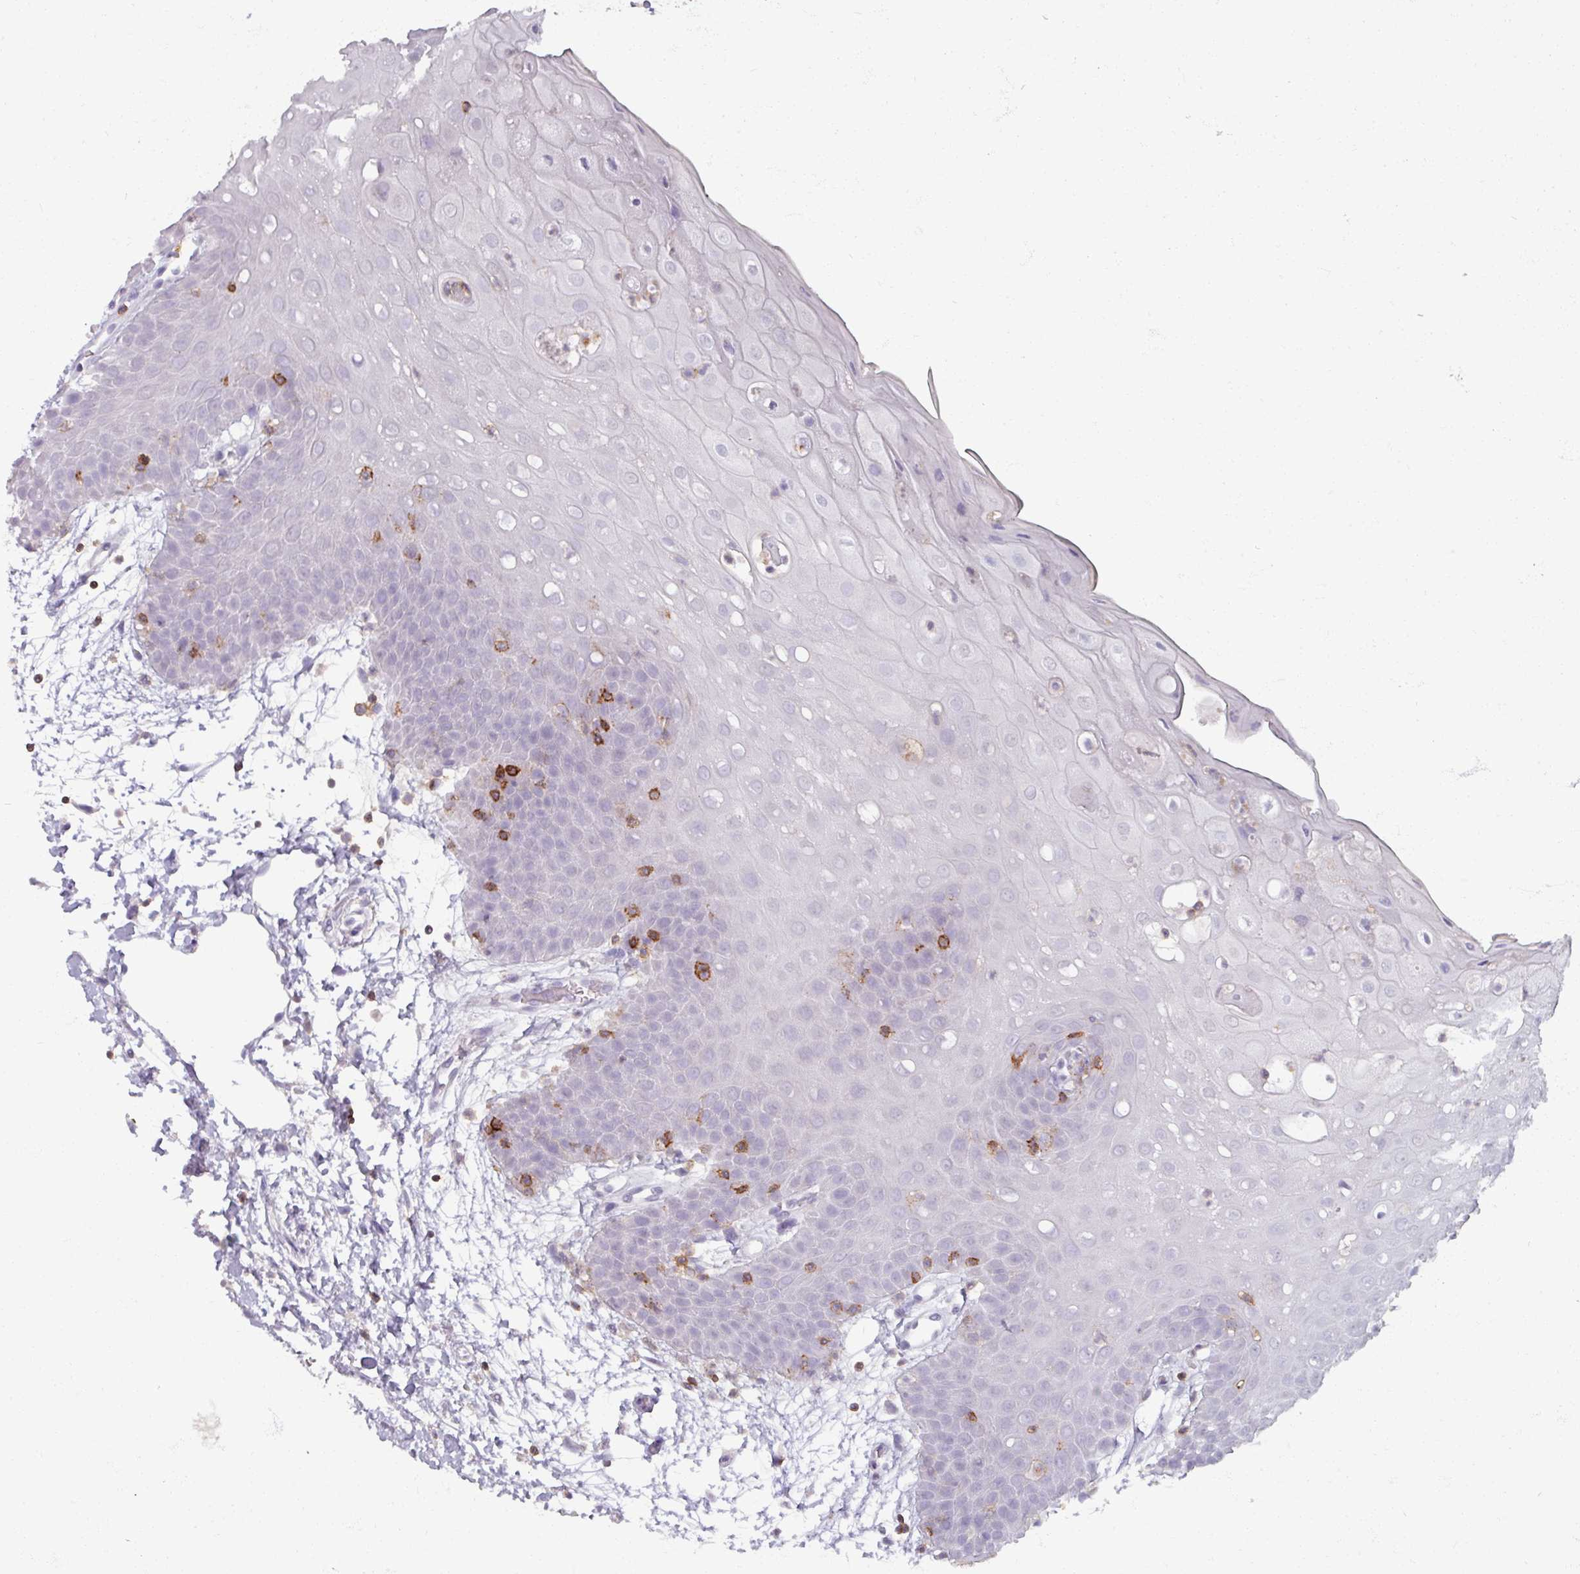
{"staining": {"intensity": "negative", "quantity": "none", "location": "none"}, "tissue": "oral mucosa", "cell_type": "Squamous epithelial cells", "image_type": "normal", "snomed": [{"axis": "morphology", "description": "Normal tissue, NOS"}, {"axis": "topography", "description": "Oral tissue"}, {"axis": "topography", "description": "Tounge, NOS"}], "caption": "DAB (3,3'-diaminobenzidine) immunohistochemical staining of normal oral mucosa displays no significant staining in squamous epithelial cells.", "gene": "PTPRC", "patient": {"sex": "female", "age": 59}}